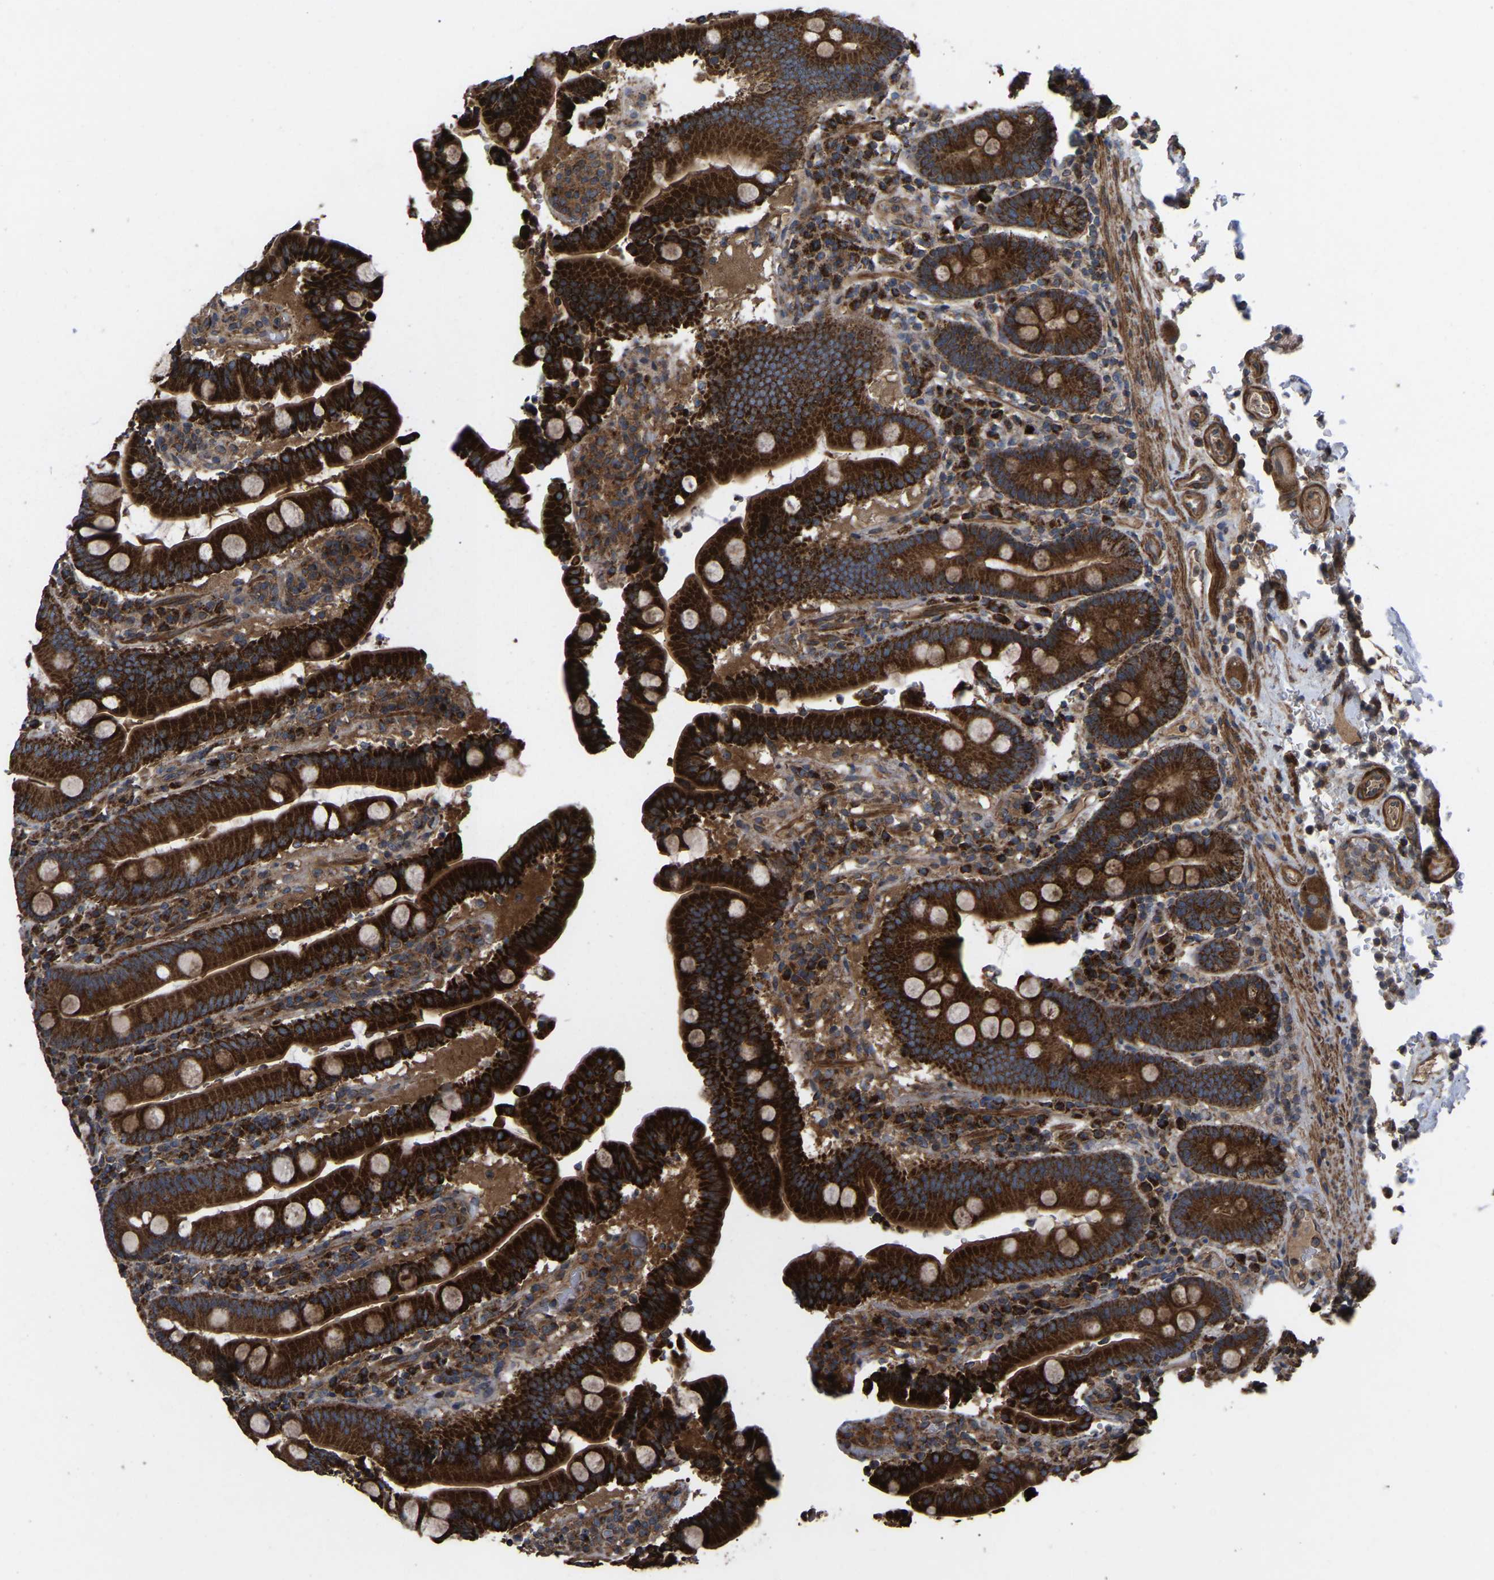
{"staining": {"intensity": "strong", "quantity": ">75%", "location": "cytoplasmic/membranous"}, "tissue": "duodenum", "cell_type": "Glandular cells", "image_type": "normal", "snomed": [{"axis": "morphology", "description": "Normal tissue, NOS"}, {"axis": "topography", "description": "Small intestine, NOS"}], "caption": "Protein staining by immunohistochemistry shows strong cytoplasmic/membranous expression in approximately >75% of glandular cells in unremarkable duodenum.", "gene": "GCC1", "patient": {"sex": "female", "age": 71}}